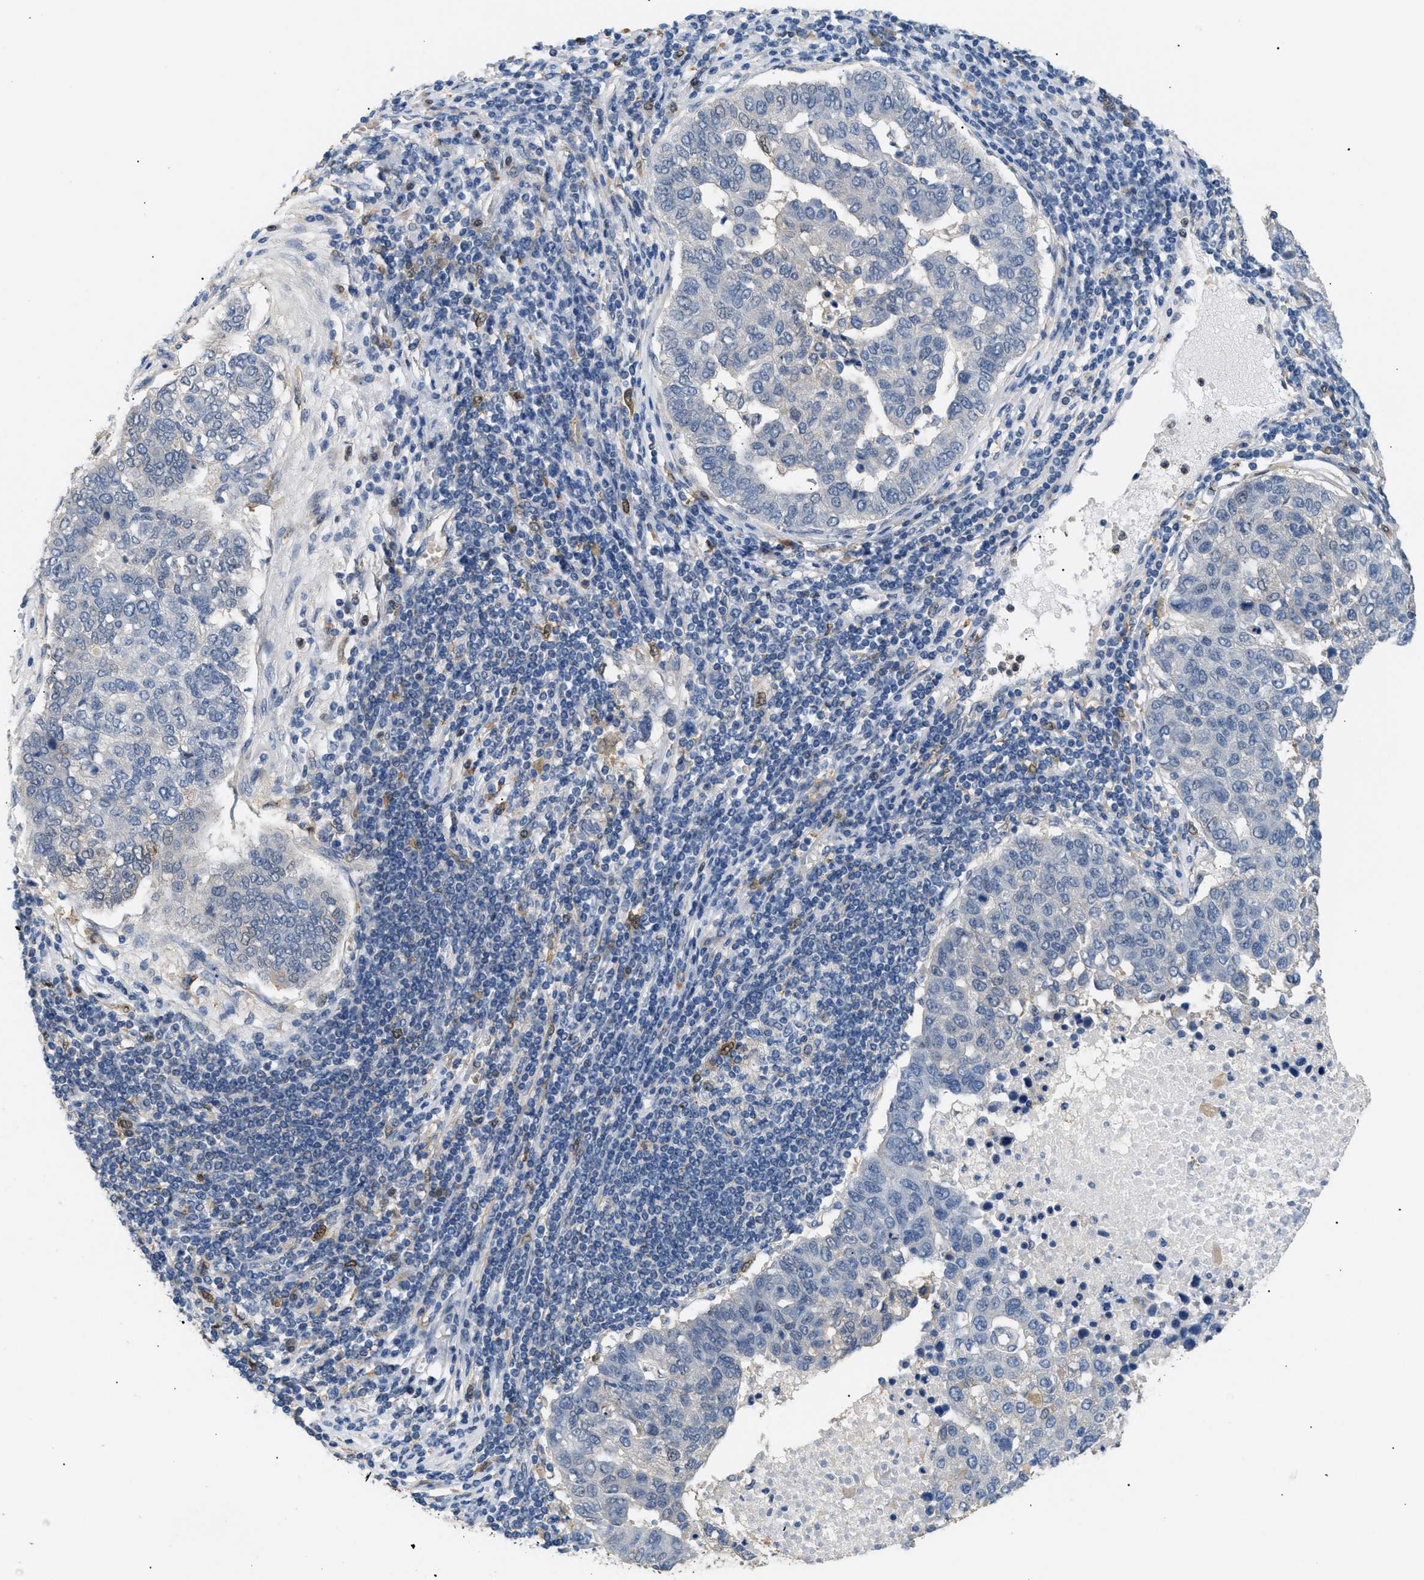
{"staining": {"intensity": "negative", "quantity": "none", "location": "none"}, "tissue": "pancreatic cancer", "cell_type": "Tumor cells", "image_type": "cancer", "snomed": [{"axis": "morphology", "description": "Adenocarcinoma, NOS"}, {"axis": "topography", "description": "Pancreas"}], "caption": "Immunohistochemistry (IHC) histopathology image of adenocarcinoma (pancreatic) stained for a protein (brown), which demonstrates no expression in tumor cells. Nuclei are stained in blue.", "gene": "AKR1A1", "patient": {"sex": "female", "age": 61}}